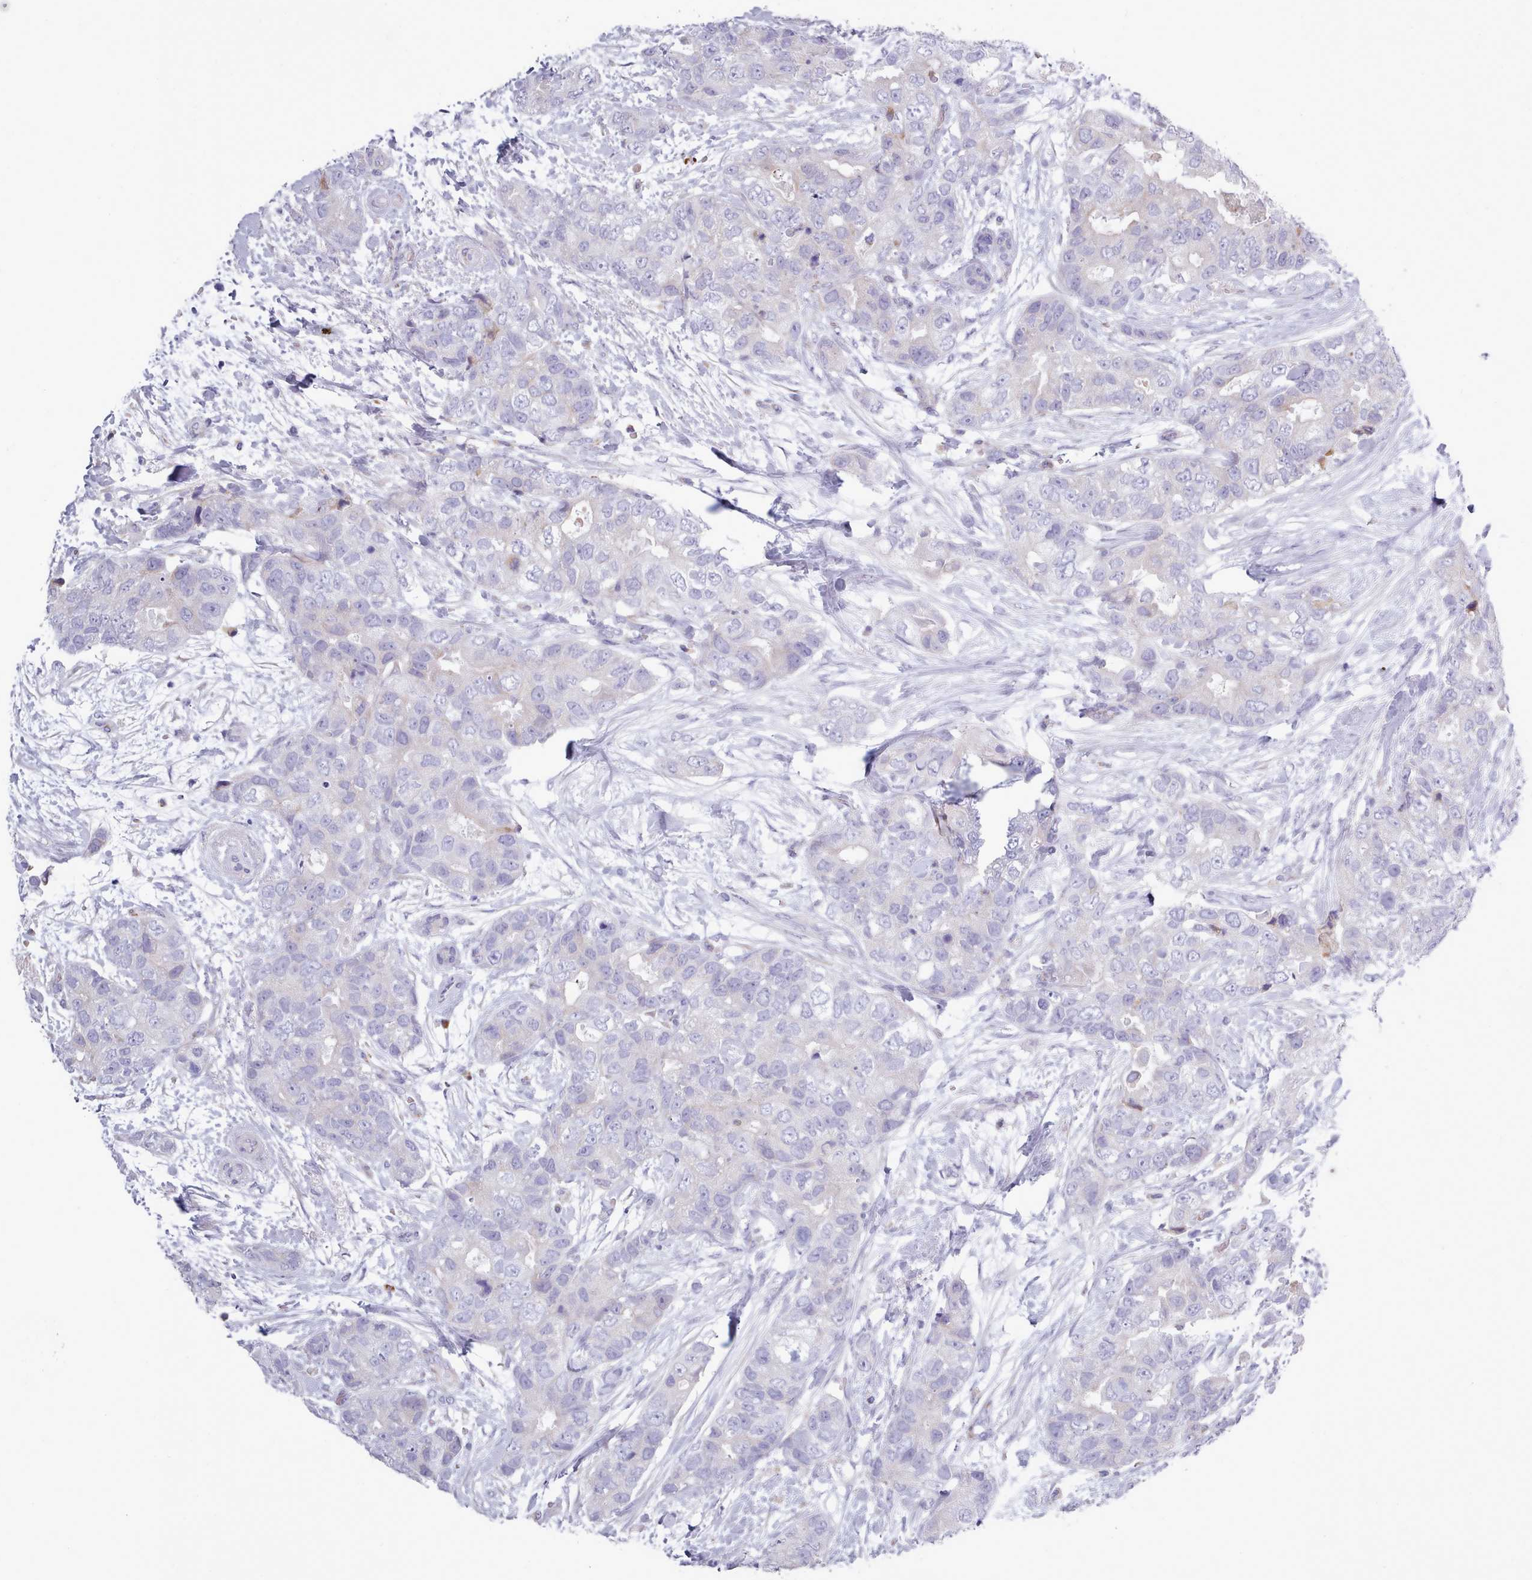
{"staining": {"intensity": "negative", "quantity": "none", "location": "none"}, "tissue": "breast cancer", "cell_type": "Tumor cells", "image_type": "cancer", "snomed": [{"axis": "morphology", "description": "Duct carcinoma"}, {"axis": "topography", "description": "Breast"}], "caption": "Image shows no protein staining in tumor cells of breast cancer (invasive ductal carcinoma) tissue.", "gene": "XKR8", "patient": {"sex": "female", "age": 62}}